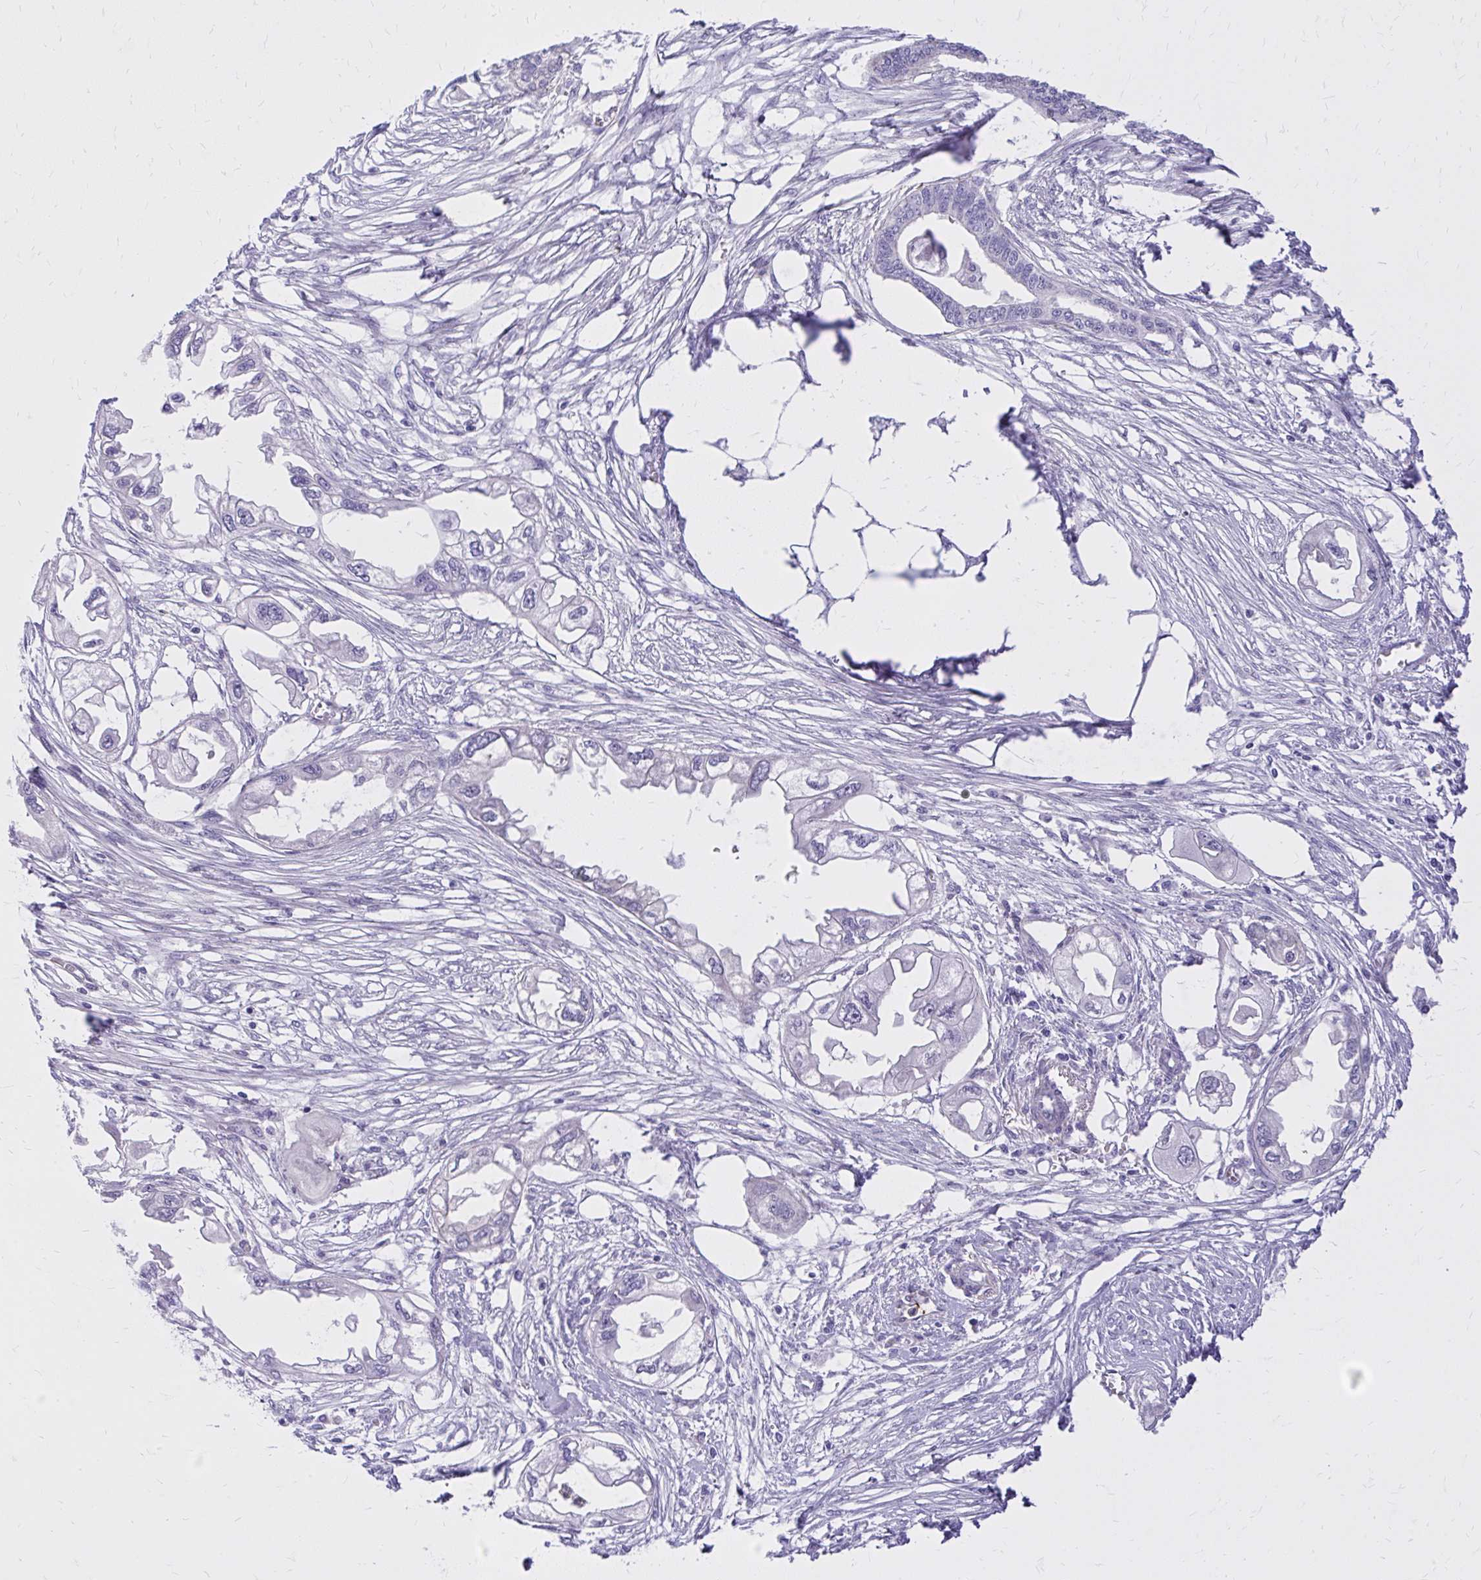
{"staining": {"intensity": "negative", "quantity": "none", "location": "none"}, "tissue": "endometrial cancer", "cell_type": "Tumor cells", "image_type": "cancer", "snomed": [{"axis": "morphology", "description": "Adenocarcinoma, NOS"}, {"axis": "morphology", "description": "Adenocarcinoma, metastatic, NOS"}, {"axis": "topography", "description": "Adipose tissue"}, {"axis": "topography", "description": "Endometrium"}], "caption": "Immunohistochemistry (IHC) histopathology image of human endometrial cancer (metastatic adenocarcinoma) stained for a protein (brown), which displays no expression in tumor cells. (Brightfield microscopy of DAB (3,3'-diaminobenzidine) IHC at high magnification).", "gene": "ADAMTSL1", "patient": {"sex": "female", "age": 67}}